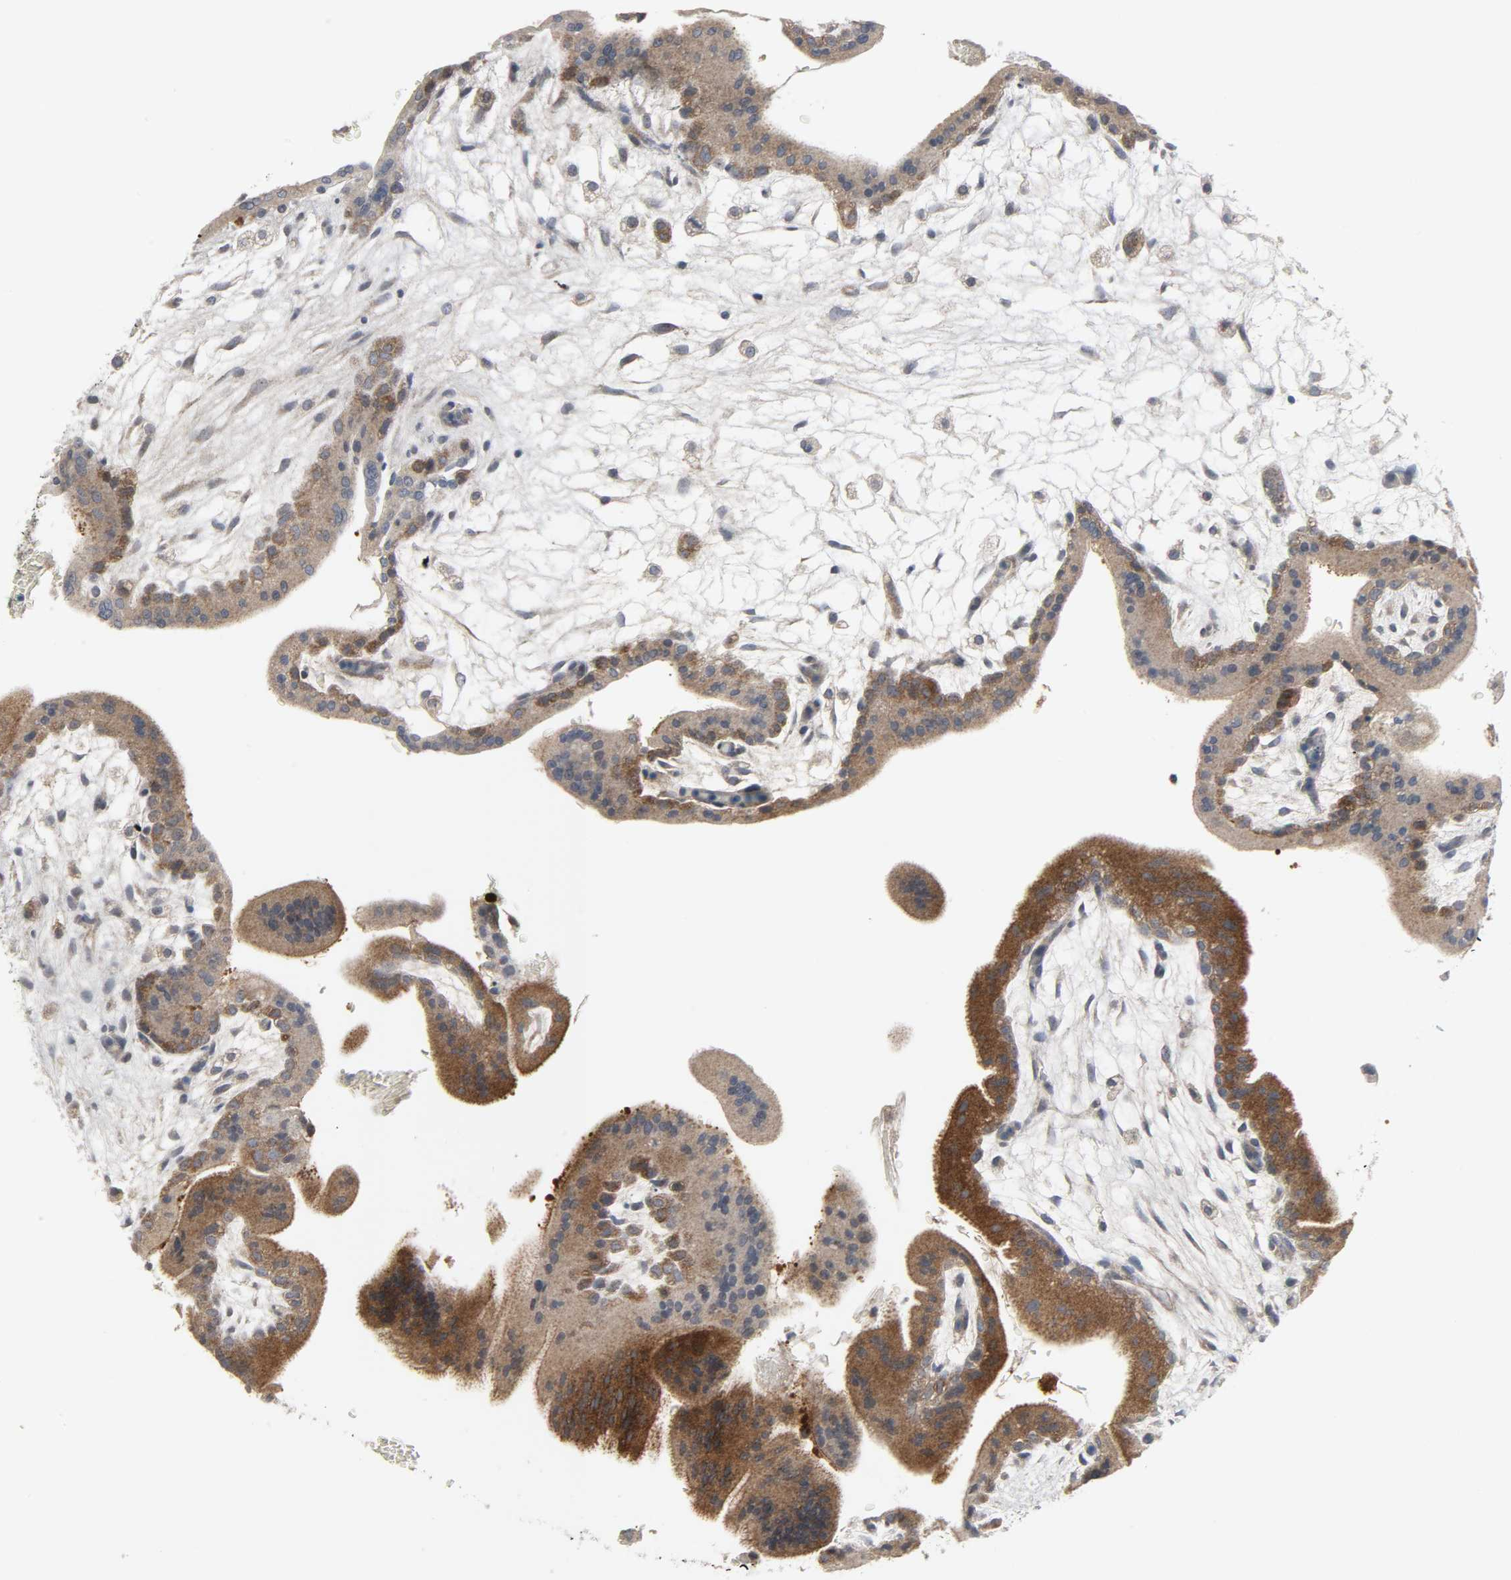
{"staining": {"intensity": "strong", "quantity": ">75%", "location": "cytoplasmic/membranous"}, "tissue": "placenta", "cell_type": "Trophoblastic cells", "image_type": "normal", "snomed": [{"axis": "morphology", "description": "Normal tissue, NOS"}, {"axis": "topography", "description": "Placenta"}], "caption": "Immunohistochemistry (IHC) staining of unremarkable placenta, which reveals high levels of strong cytoplasmic/membranous staining in about >75% of trophoblastic cells indicating strong cytoplasmic/membranous protein expression. The staining was performed using DAB (brown) for protein detection and nuclei were counterstained in hematoxylin (blue).", "gene": "CLIP1", "patient": {"sex": "female", "age": 35}}